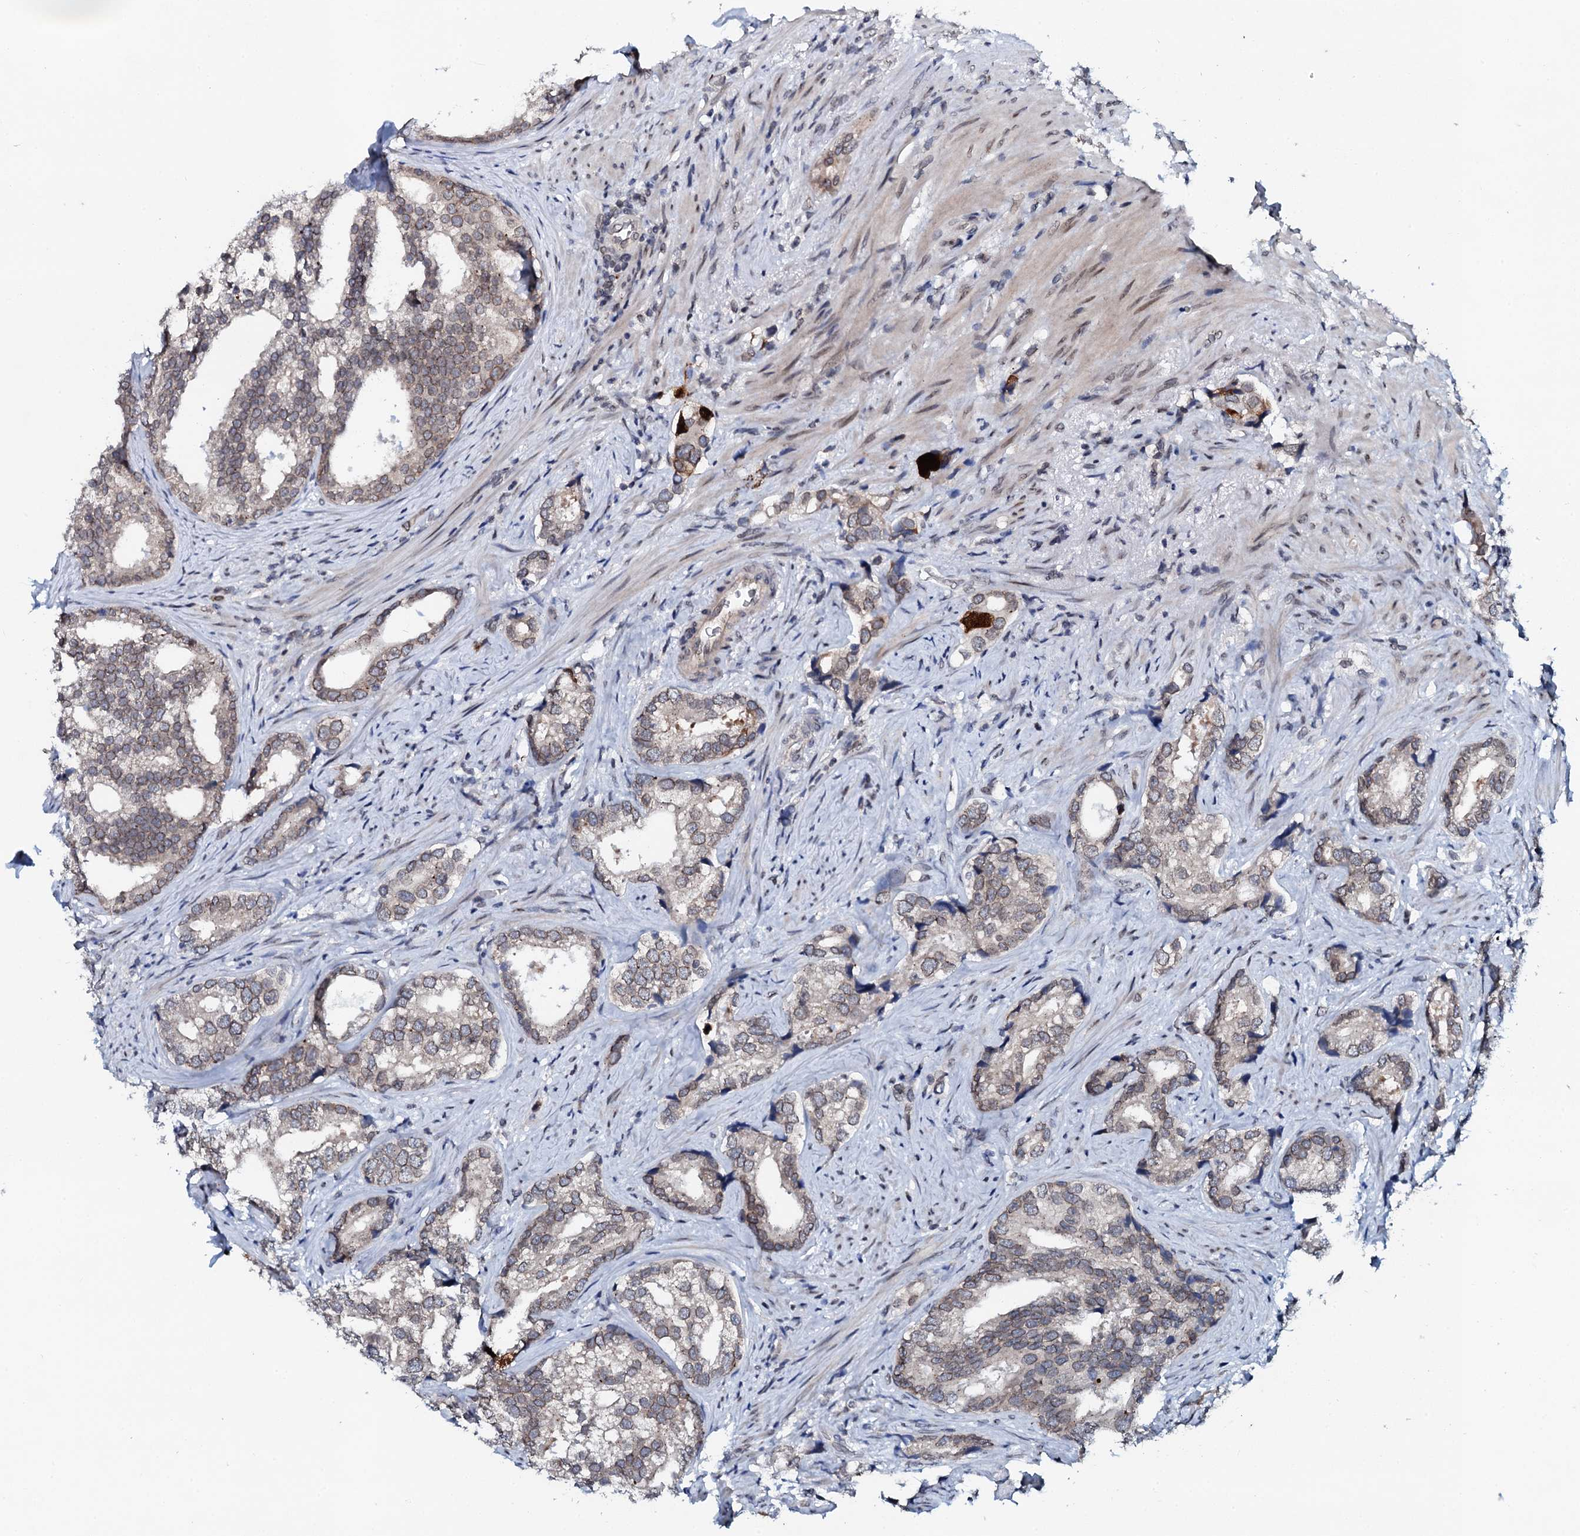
{"staining": {"intensity": "moderate", "quantity": "<25%", "location": "cytoplasmic/membranous,nuclear"}, "tissue": "prostate cancer", "cell_type": "Tumor cells", "image_type": "cancer", "snomed": [{"axis": "morphology", "description": "Adenocarcinoma, High grade"}, {"axis": "topography", "description": "Prostate"}], "caption": "Immunohistochemistry (DAB) staining of human prostate high-grade adenocarcinoma shows moderate cytoplasmic/membranous and nuclear protein staining in about <25% of tumor cells. (brown staining indicates protein expression, while blue staining denotes nuclei).", "gene": "SNTA1", "patient": {"sex": "male", "age": 75}}